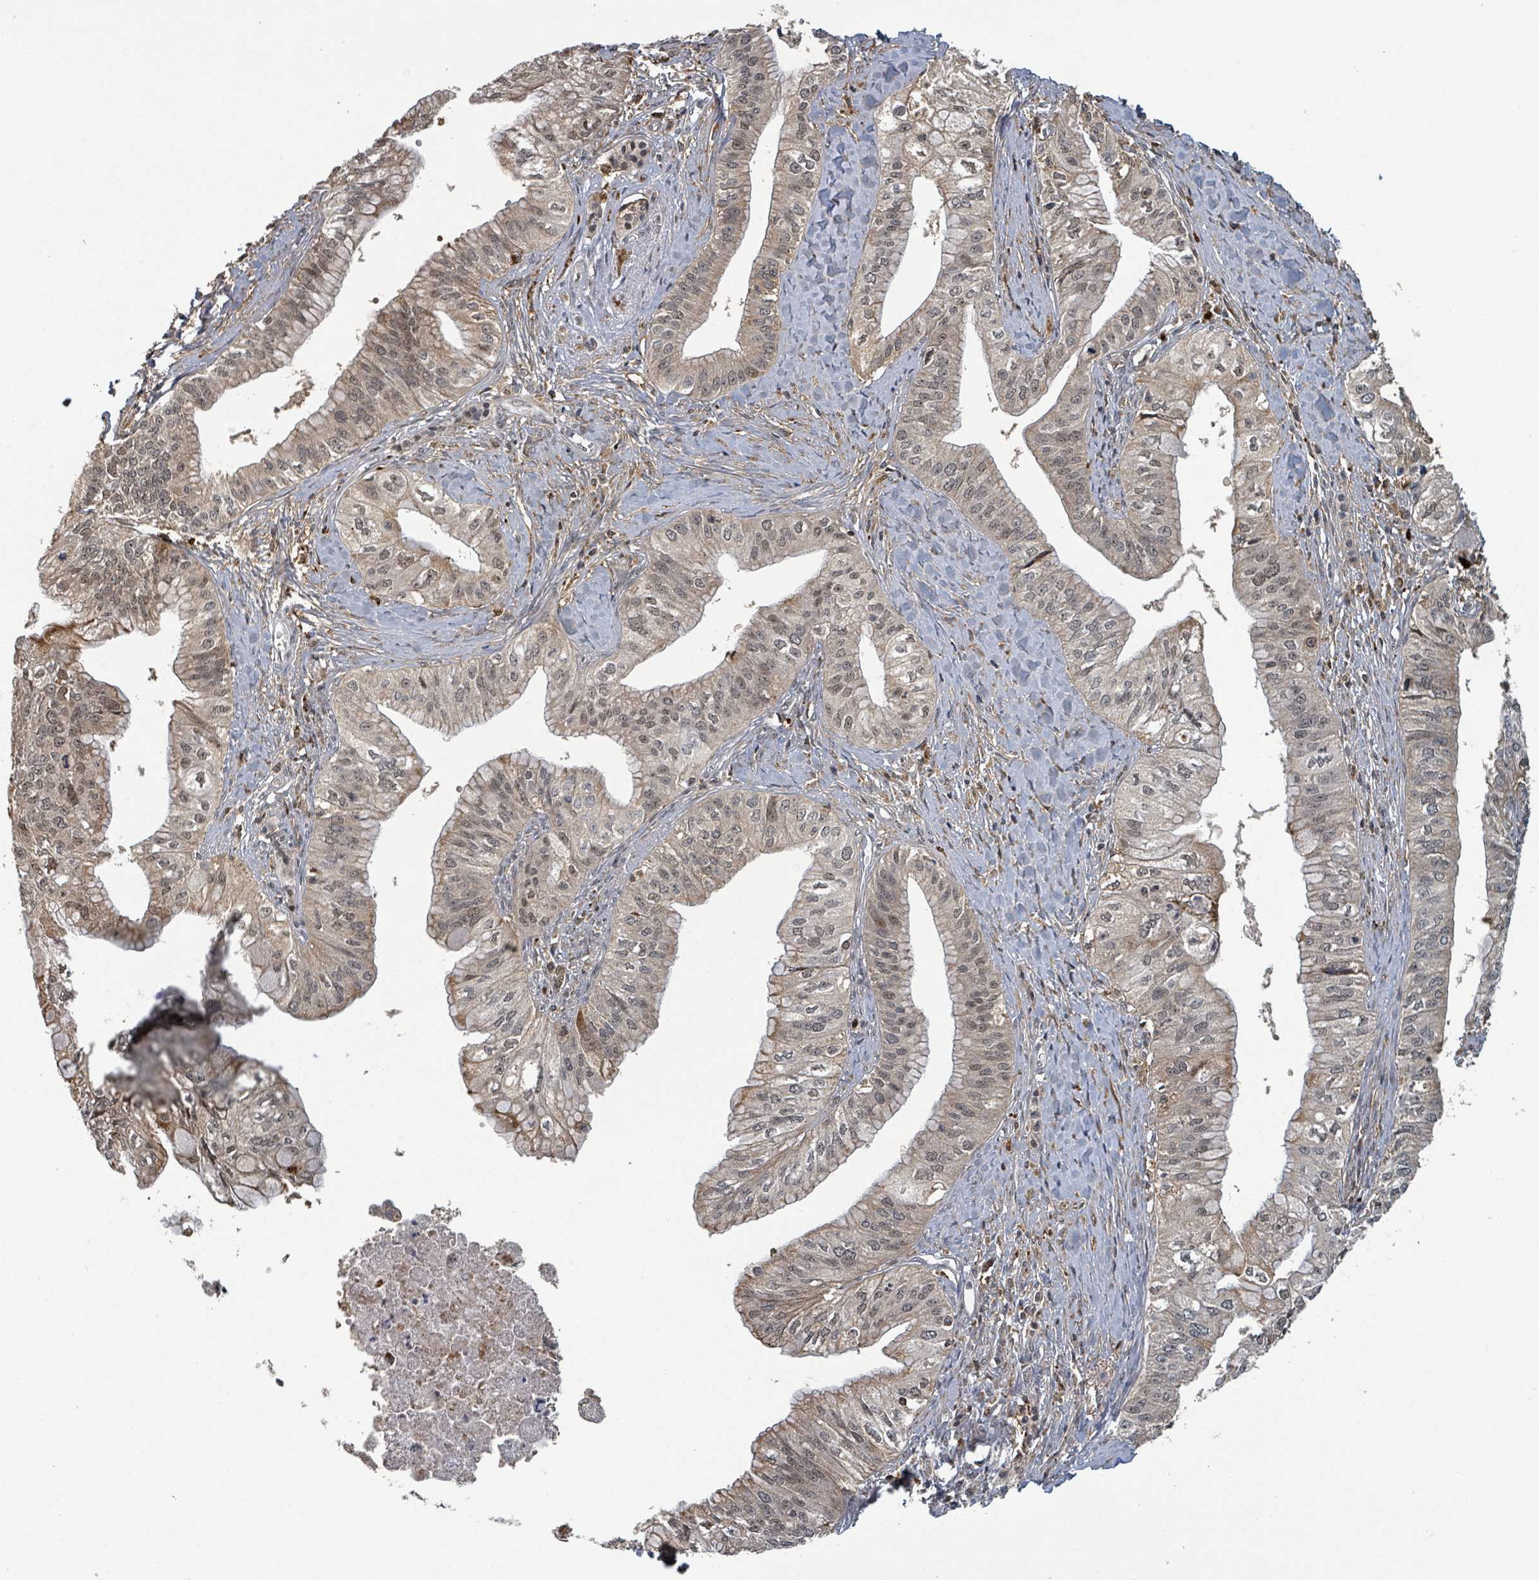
{"staining": {"intensity": "moderate", "quantity": "25%-75%", "location": "cytoplasmic/membranous,nuclear"}, "tissue": "pancreatic cancer", "cell_type": "Tumor cells", "image_type": "cancer", "snomed": [{"axis": "morphology", "description": "Adenocarcinoma, NOS"}, {"axis": "topography", "description": "Pancreas"}], "caption": "Pancreatic adenocarcinoma stained with DAB (3,3'-diaminobenzidine) IHC demonstrates medium levels of moderate cytoplasmic/membranous and nuclear expression in about 25%-75% of tumor cells.", "gene": "GTF3C1", "patient": {"sex": "male", "age": 71}}